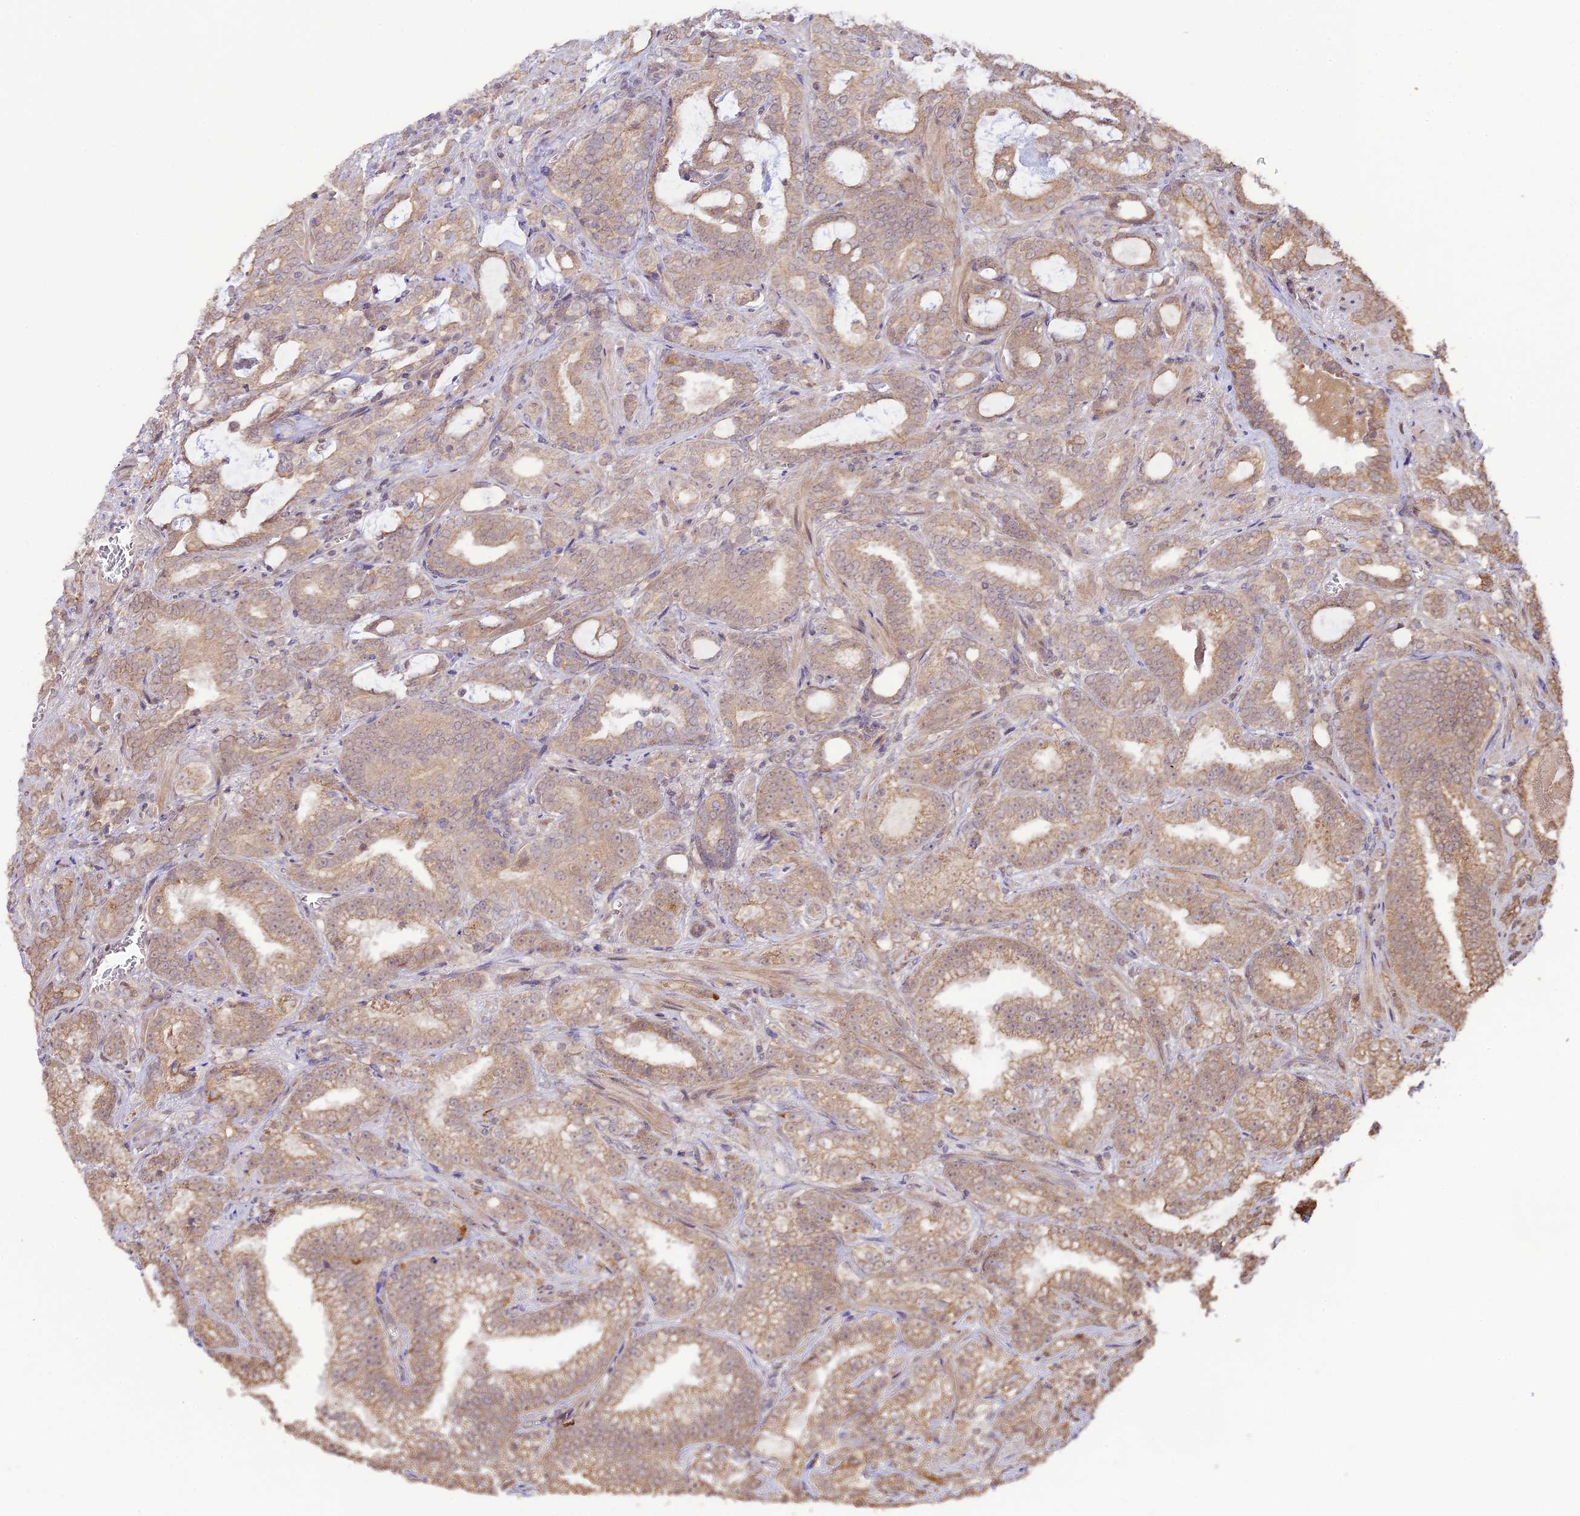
{"staining": {"intensity": "weak", "quantity": ">75%", "location": "cytoplasmic/membranous"}, "tissue": "prostate cancer", "cell_type": "Tumor cells", "image_type": "cancer", "snomed": [{"axis": "morphology", "description": "Adenocarcinoma, High grade"}, {"axis": "topography", "description": "Prostate and seminal vesicle, NOS"}], "caption": "Prostate cancer stained for a protein (brown) displays weak cytoplasmic/membranous positive expression in approximately >75% of tumor cells.", "gene": "BCAS4", "patient": {"sex": "male", "age": 67}}